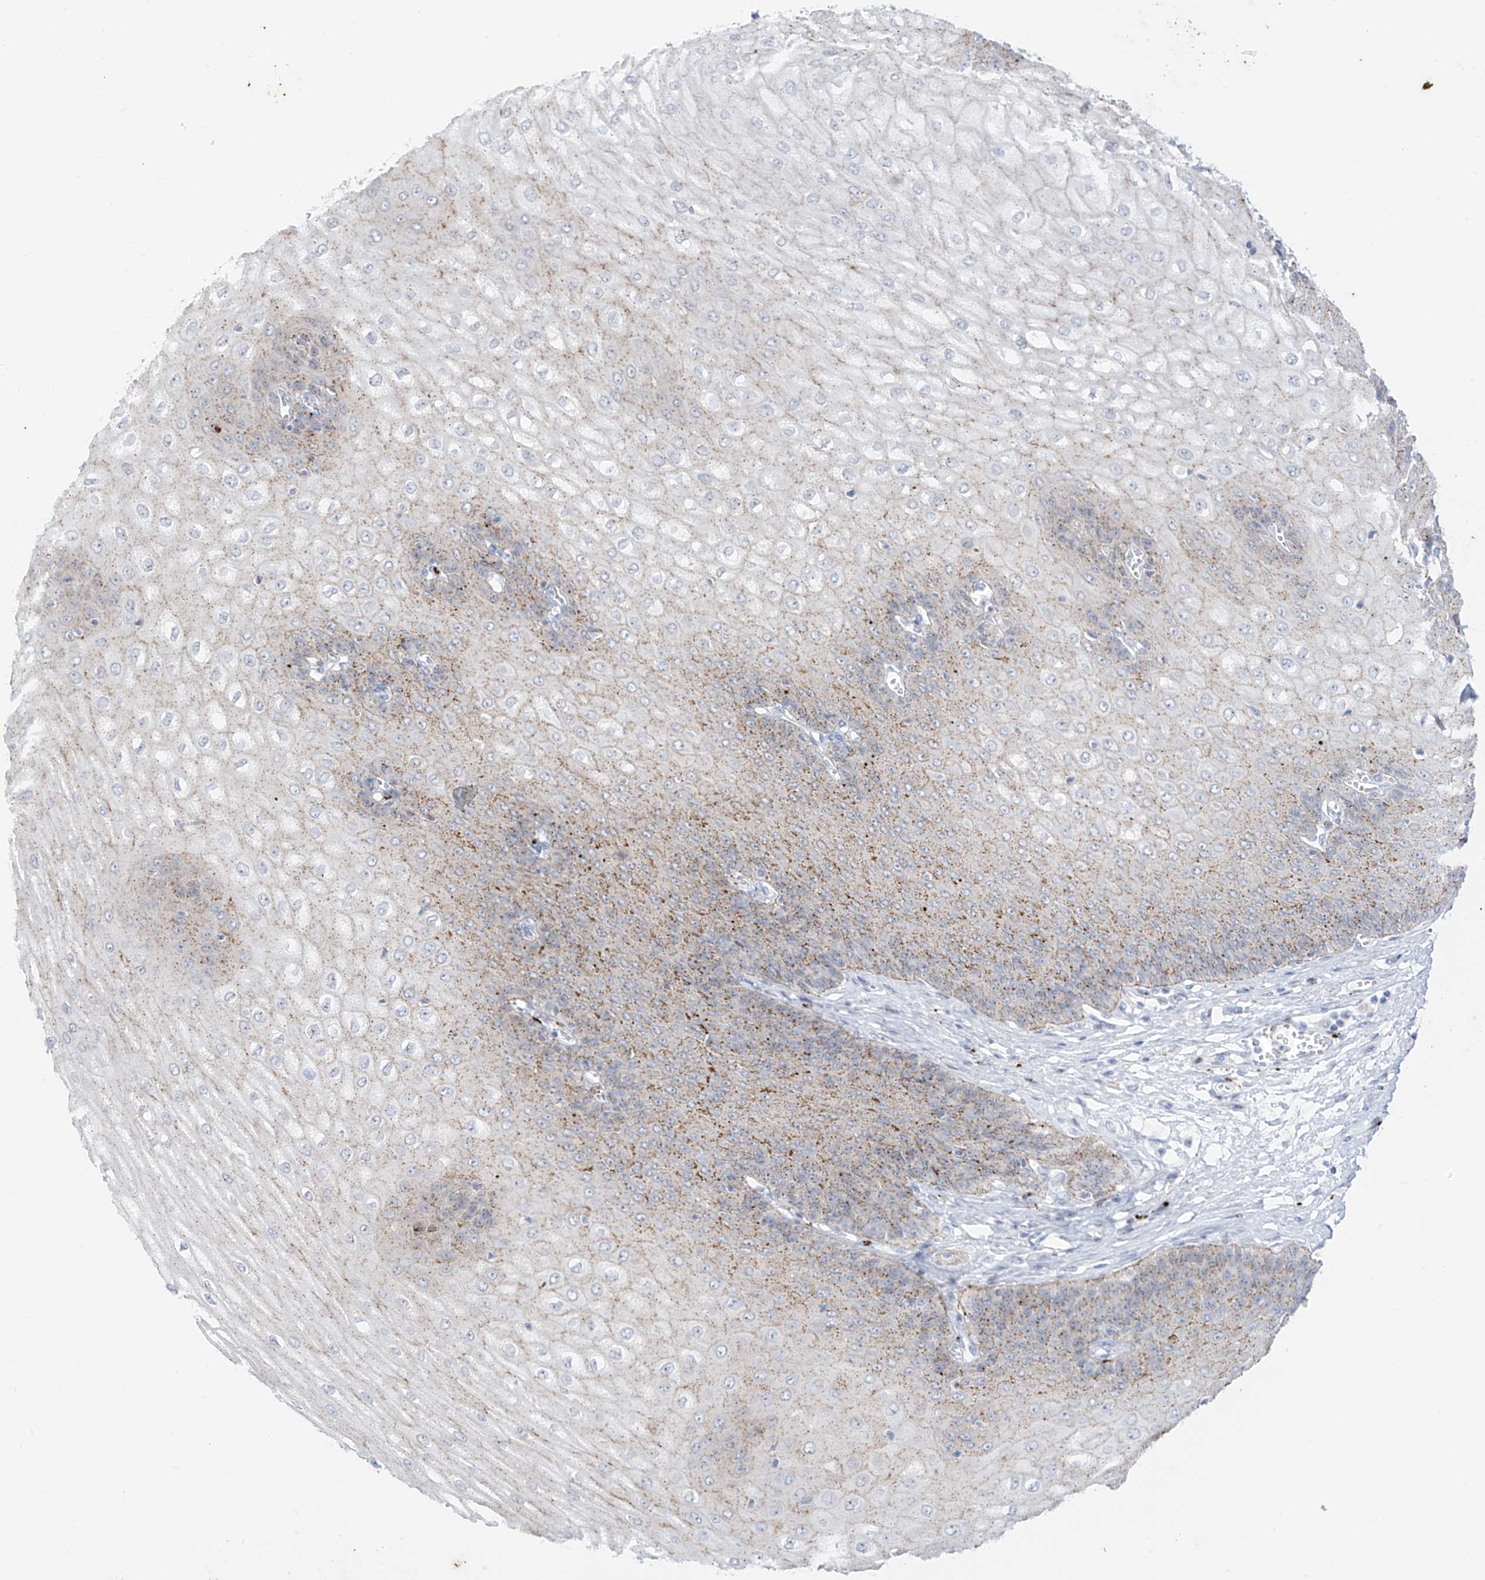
{"staining": {"intensity": "moderate", "quantity": "25%-75%", "location": "cytoplasmic/membranous"}, "tissue": "esophagus", "cell_type": "Squamous epithelial cells", "image_type": "normal", "snomed": [{"axis": "morphology", "description": "Normal tissue, NOS"}, {"axis": "topography", "description": "Esophagus"}], "caption": "This is a photomicrograph of immunohistochemistry staining of normal esophagus, which shows moderate staining in the cytoplasmic/membranous of squamous epithelial cells.", "gene": "PSPH", "patient": {"sex": "male", "age": 60}}